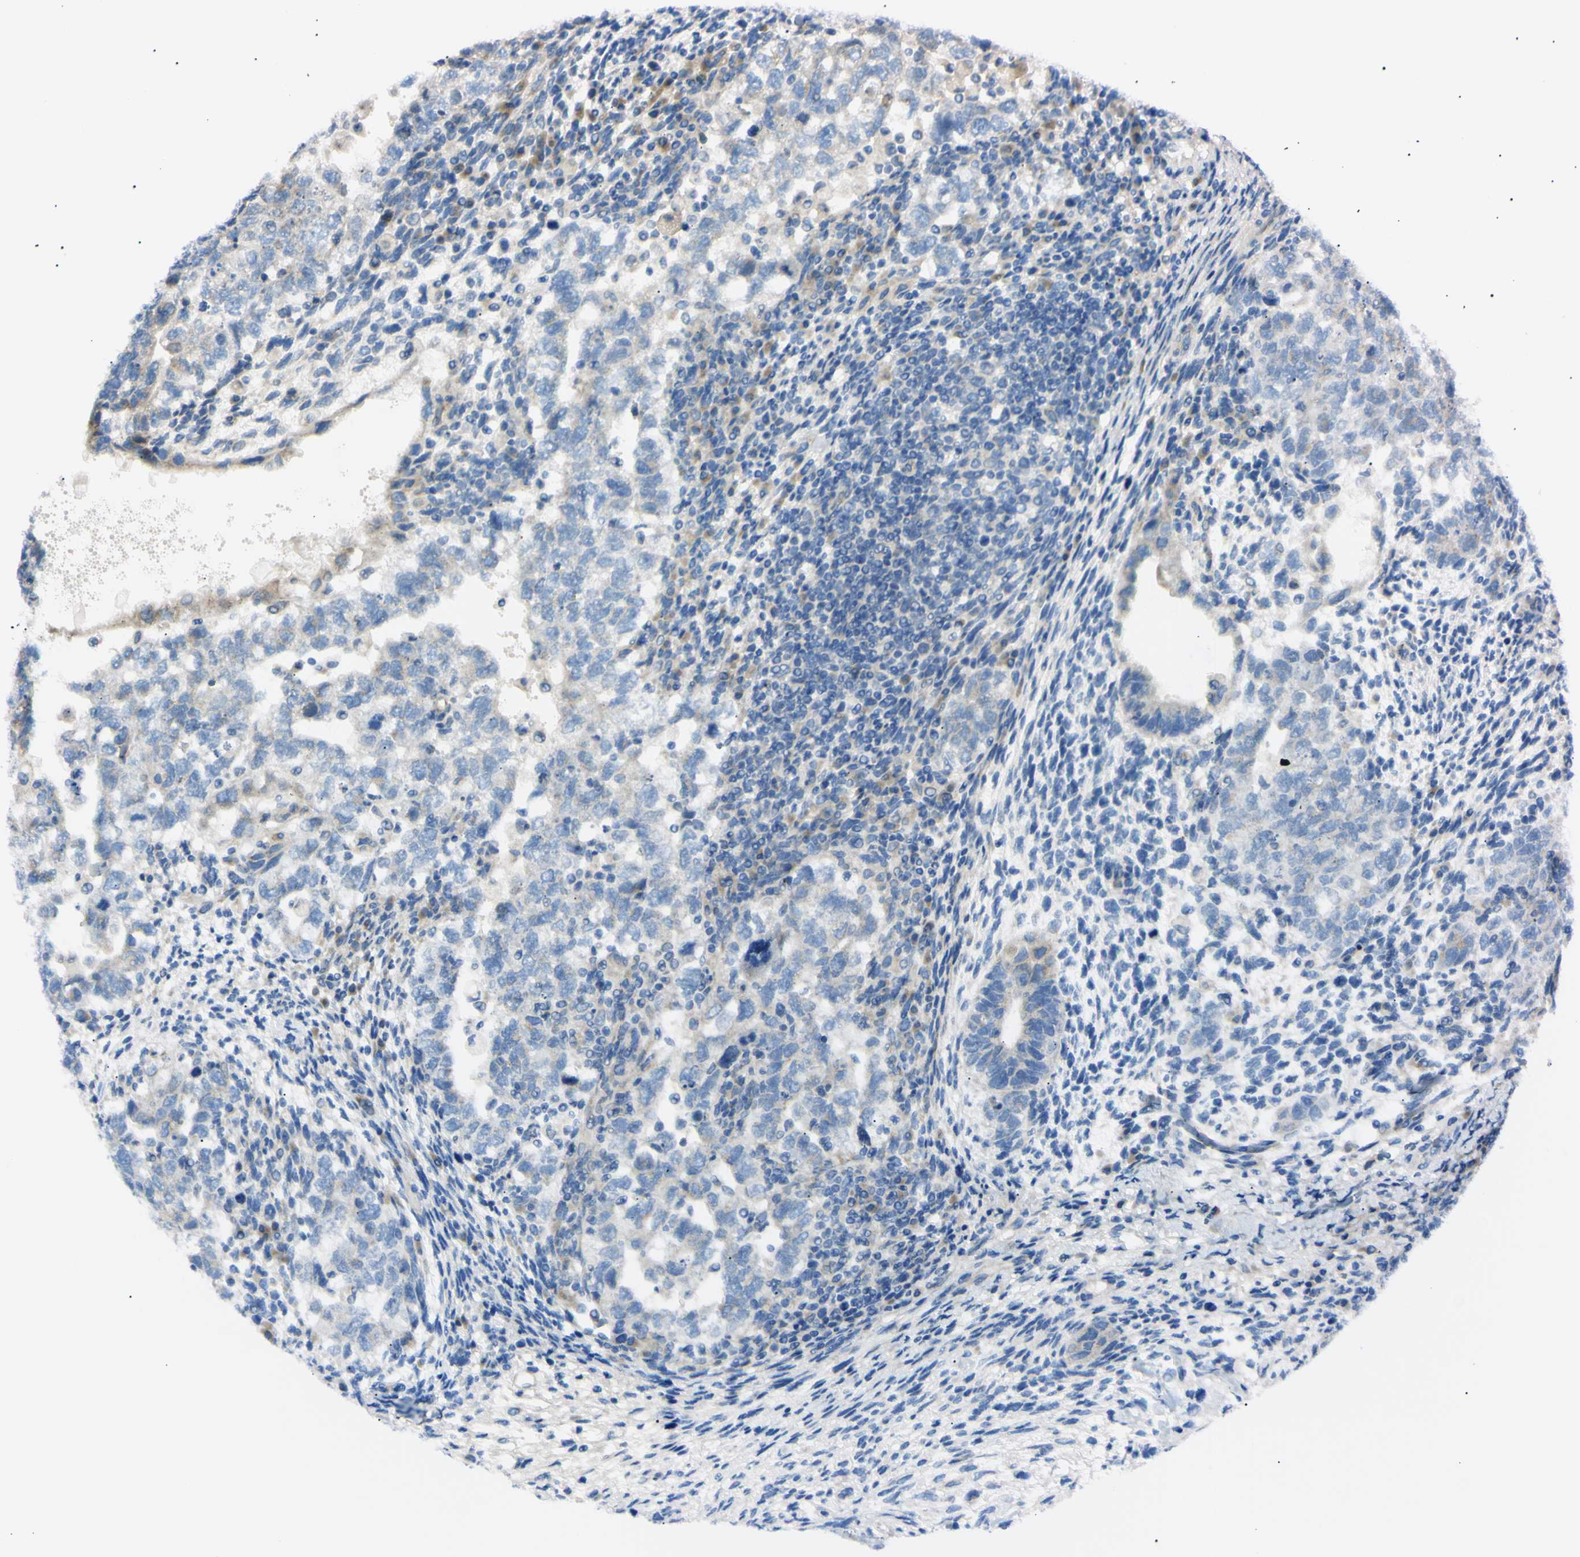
{"staining": {"intensity": "weak", "quantity": "<25%", "location": "cytoplasmic/membranous"}, "tissue": "testis cancer", "cell_type": "Tumor cells", "image_type": "cancer", "snomed": [{"axis": "morphology", "description": "Normal tissue, NOS"}, {"axis": "morphology", "description": "Carcinoma, Embryonal, NOS"}, {"axis": "topography", "description": "Testis"}], "caption": "The photomicrograph displays no significant expression in tumor cells of embryonal carcinoma (testis). Brightfield microscopy of immunohistochemistry (IHC) stained with DAB (brown) and hematoxylin (blue), captured at high magnification.", "gene": "IER3IP1", "patient": {"sex": "male", "age": 36}}